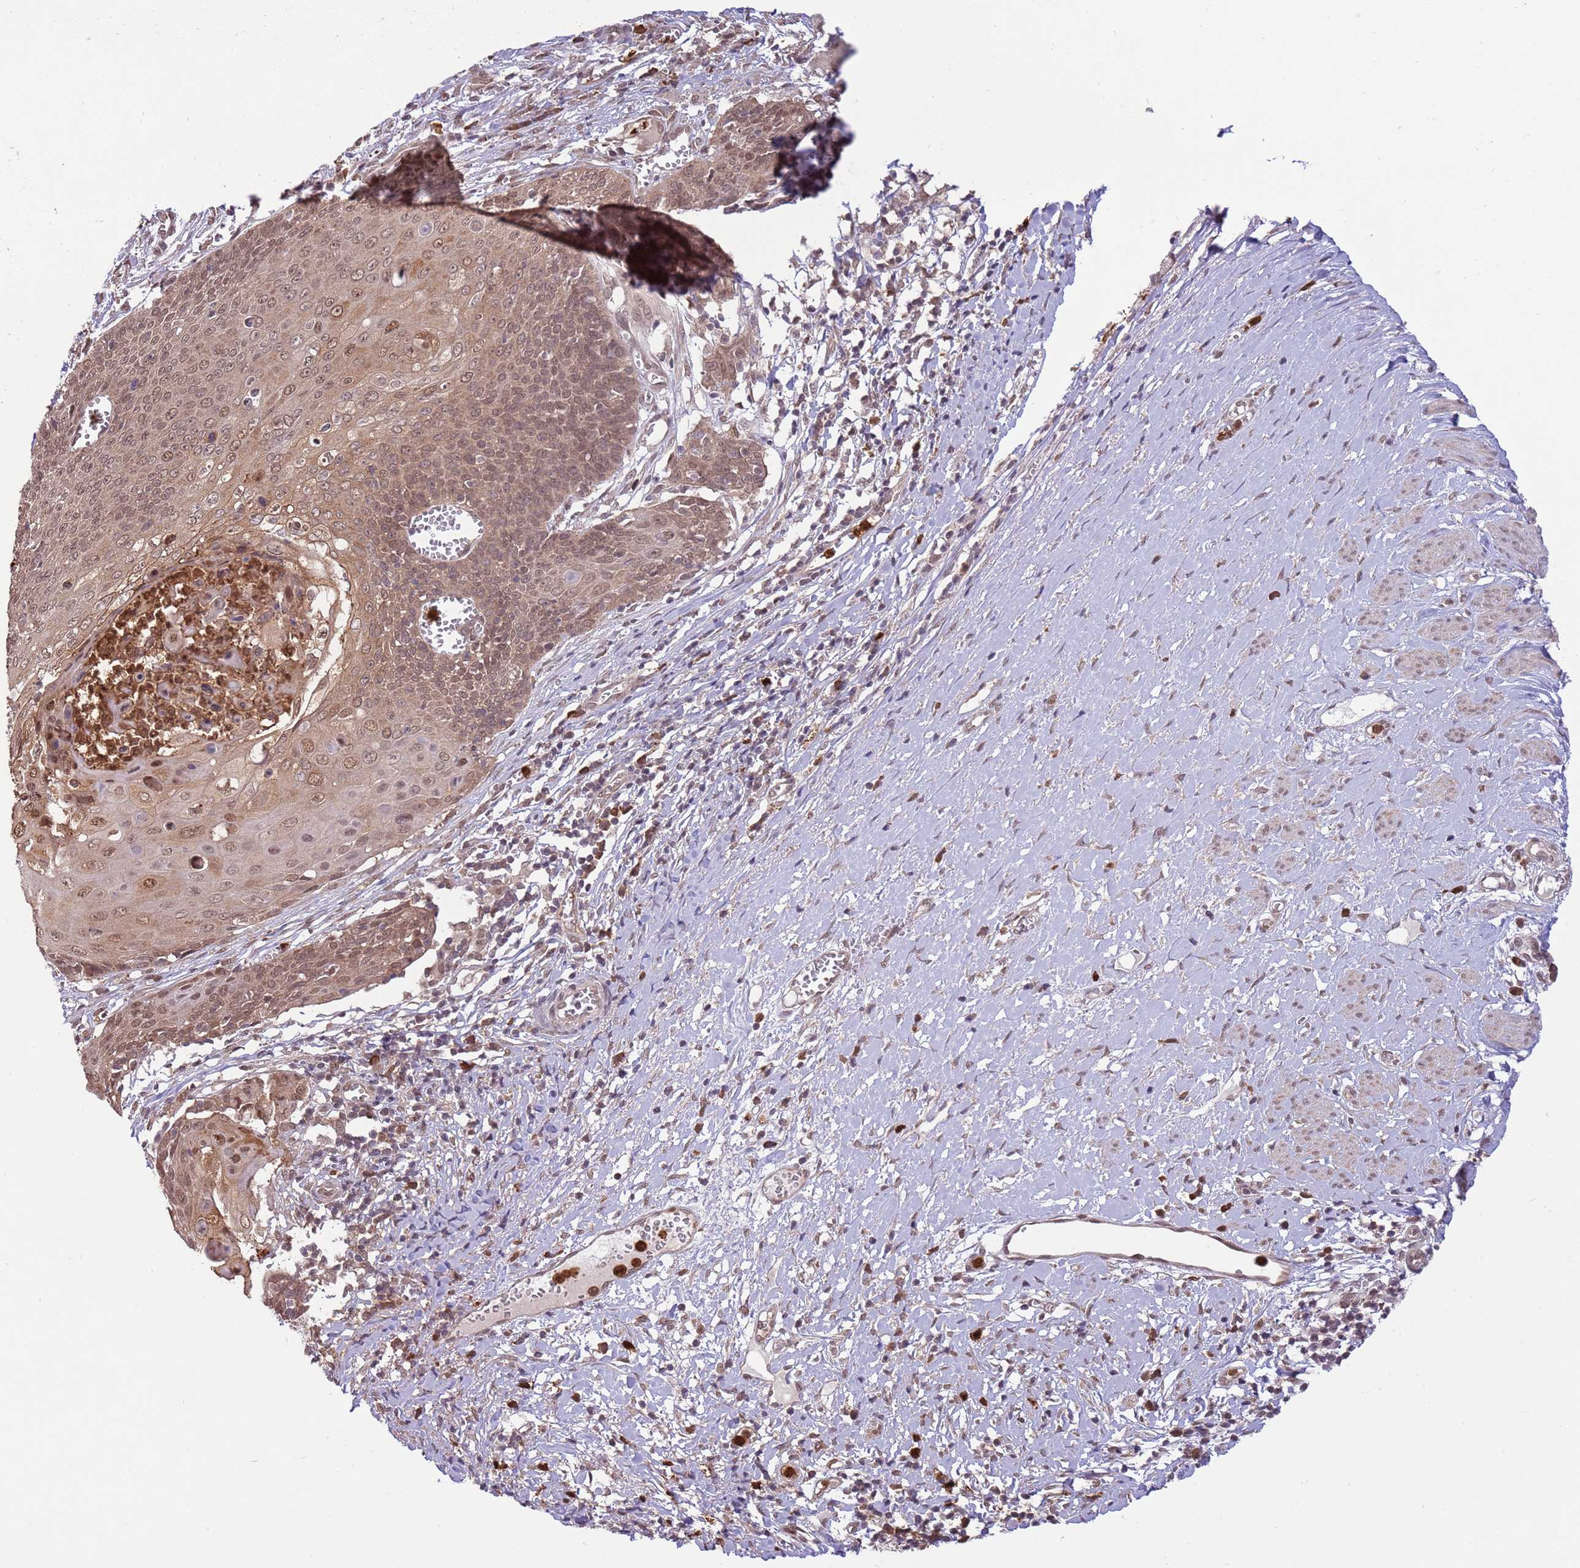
{"staining": {"intensity": "moderate", "quantity": ">75%", "location": "cytoplasmic/membranous,nuclear"}, "tissue": "cervical cancer", "cell_type": "Tumor cells", "image_type": "cancer", "snomed": [{"axis": "morphology", "description": "Squamous cell carcinoma, NOS"}, {"axis": "topography", "description": "Cervix"}], "caption": "Human cervical squamous cell carcinoma stained with a protein marker shows moderate staining in tumor cells.", "gene": "AMIGO1", "patient": {"sex": "female", "age": 39}}